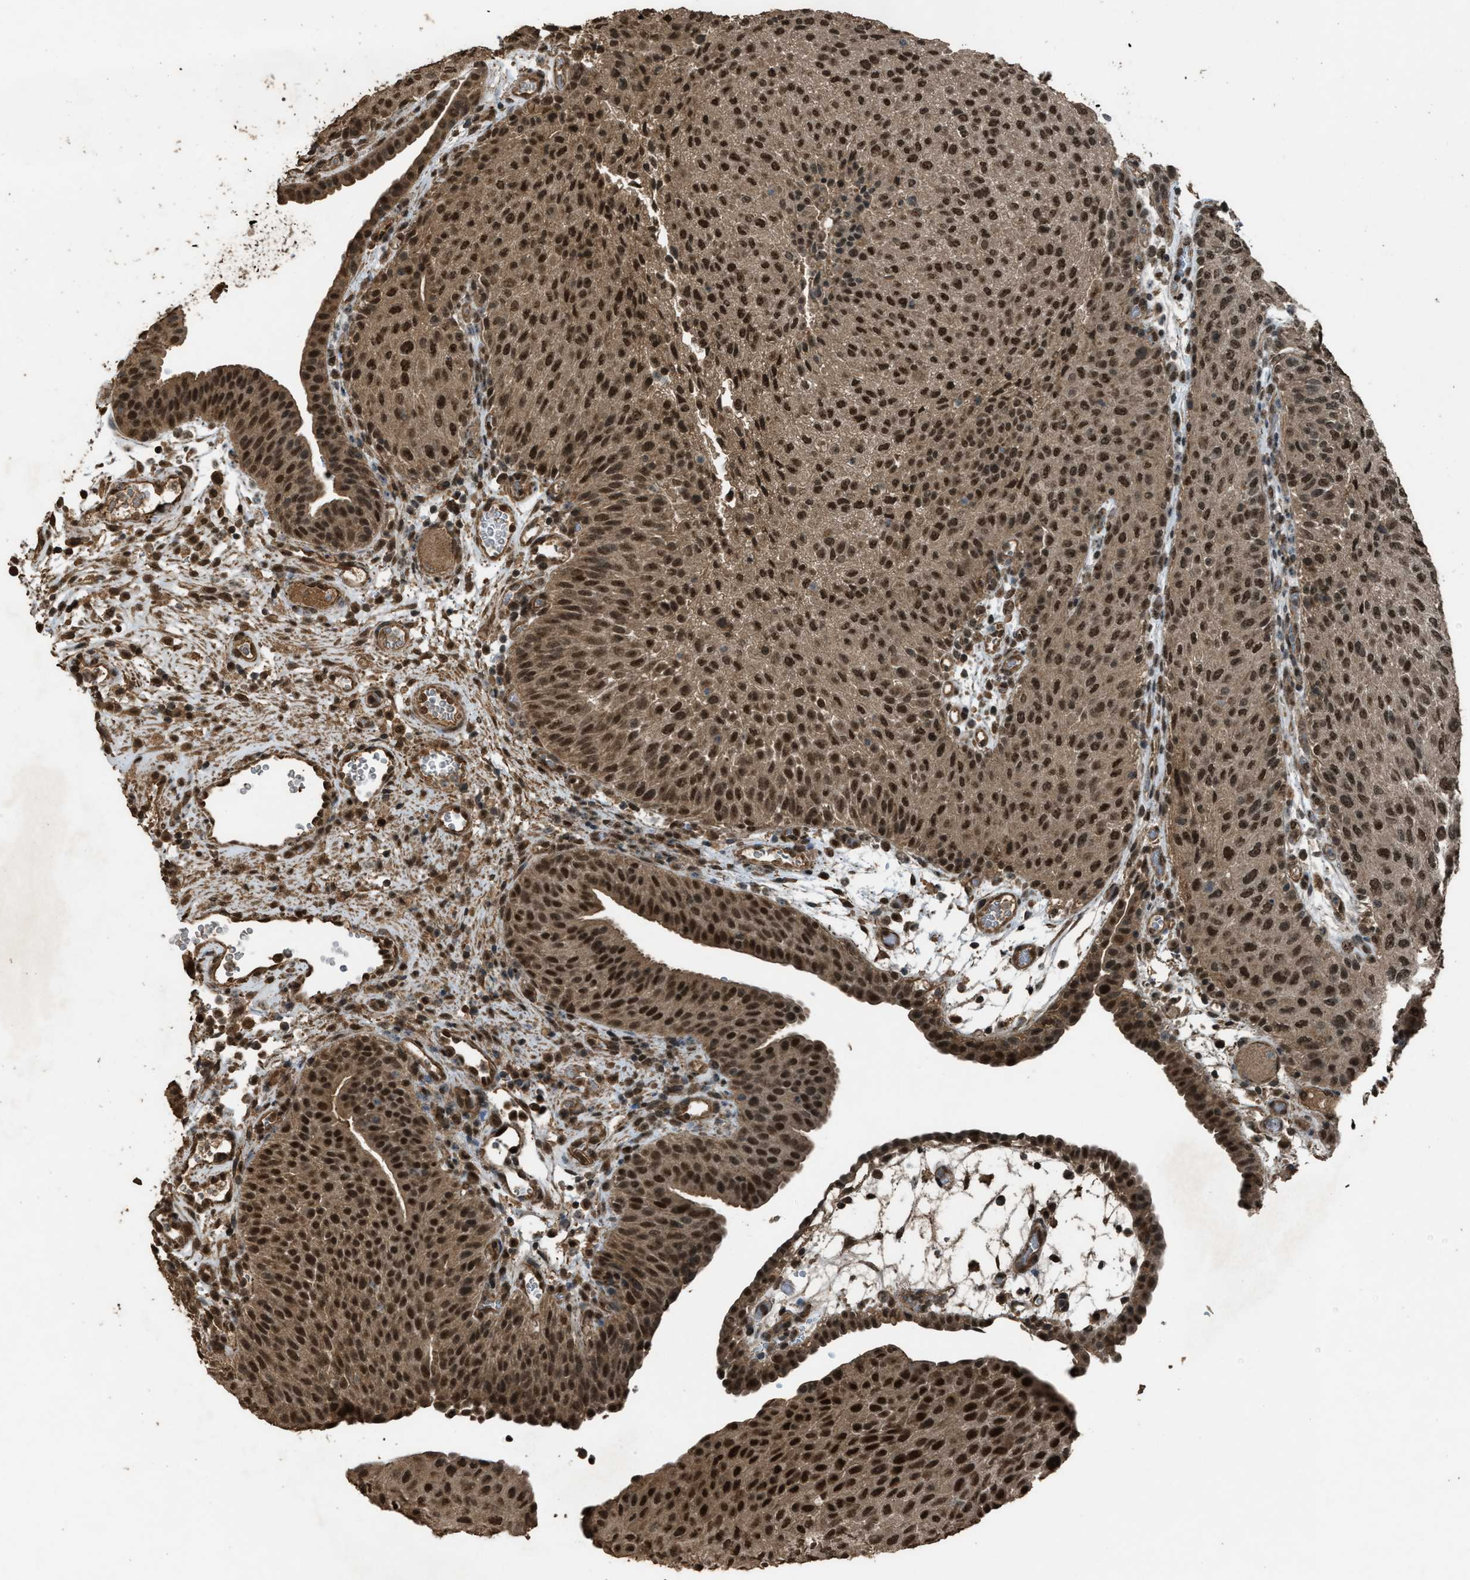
{"staining": {"intensity": "strong", "quantity": ">75%", "location": "cytoplasmic/membranous,nuclear"}, "tissue": "urothelial cancer", "cell_type": "Tumor cells", "image_type": "cancer", "snomed": [{"axis": "morphology", "description": "Urothelial carcinoma, Low grade"}, {"axis": "morphology", "description": "Urothelial carcinoma, High grade"}, {"axis": "topography", "description": "Urinary bladder"}], "caption": "An image of urothelial carcinoma (high-grade) stained for a protein demonstrates strong cytoplasmic/membranous and nuclear brown staining in tumor cells.", "gene": "SERTAD2", "patient": {"sex": "male", "age": 35}}